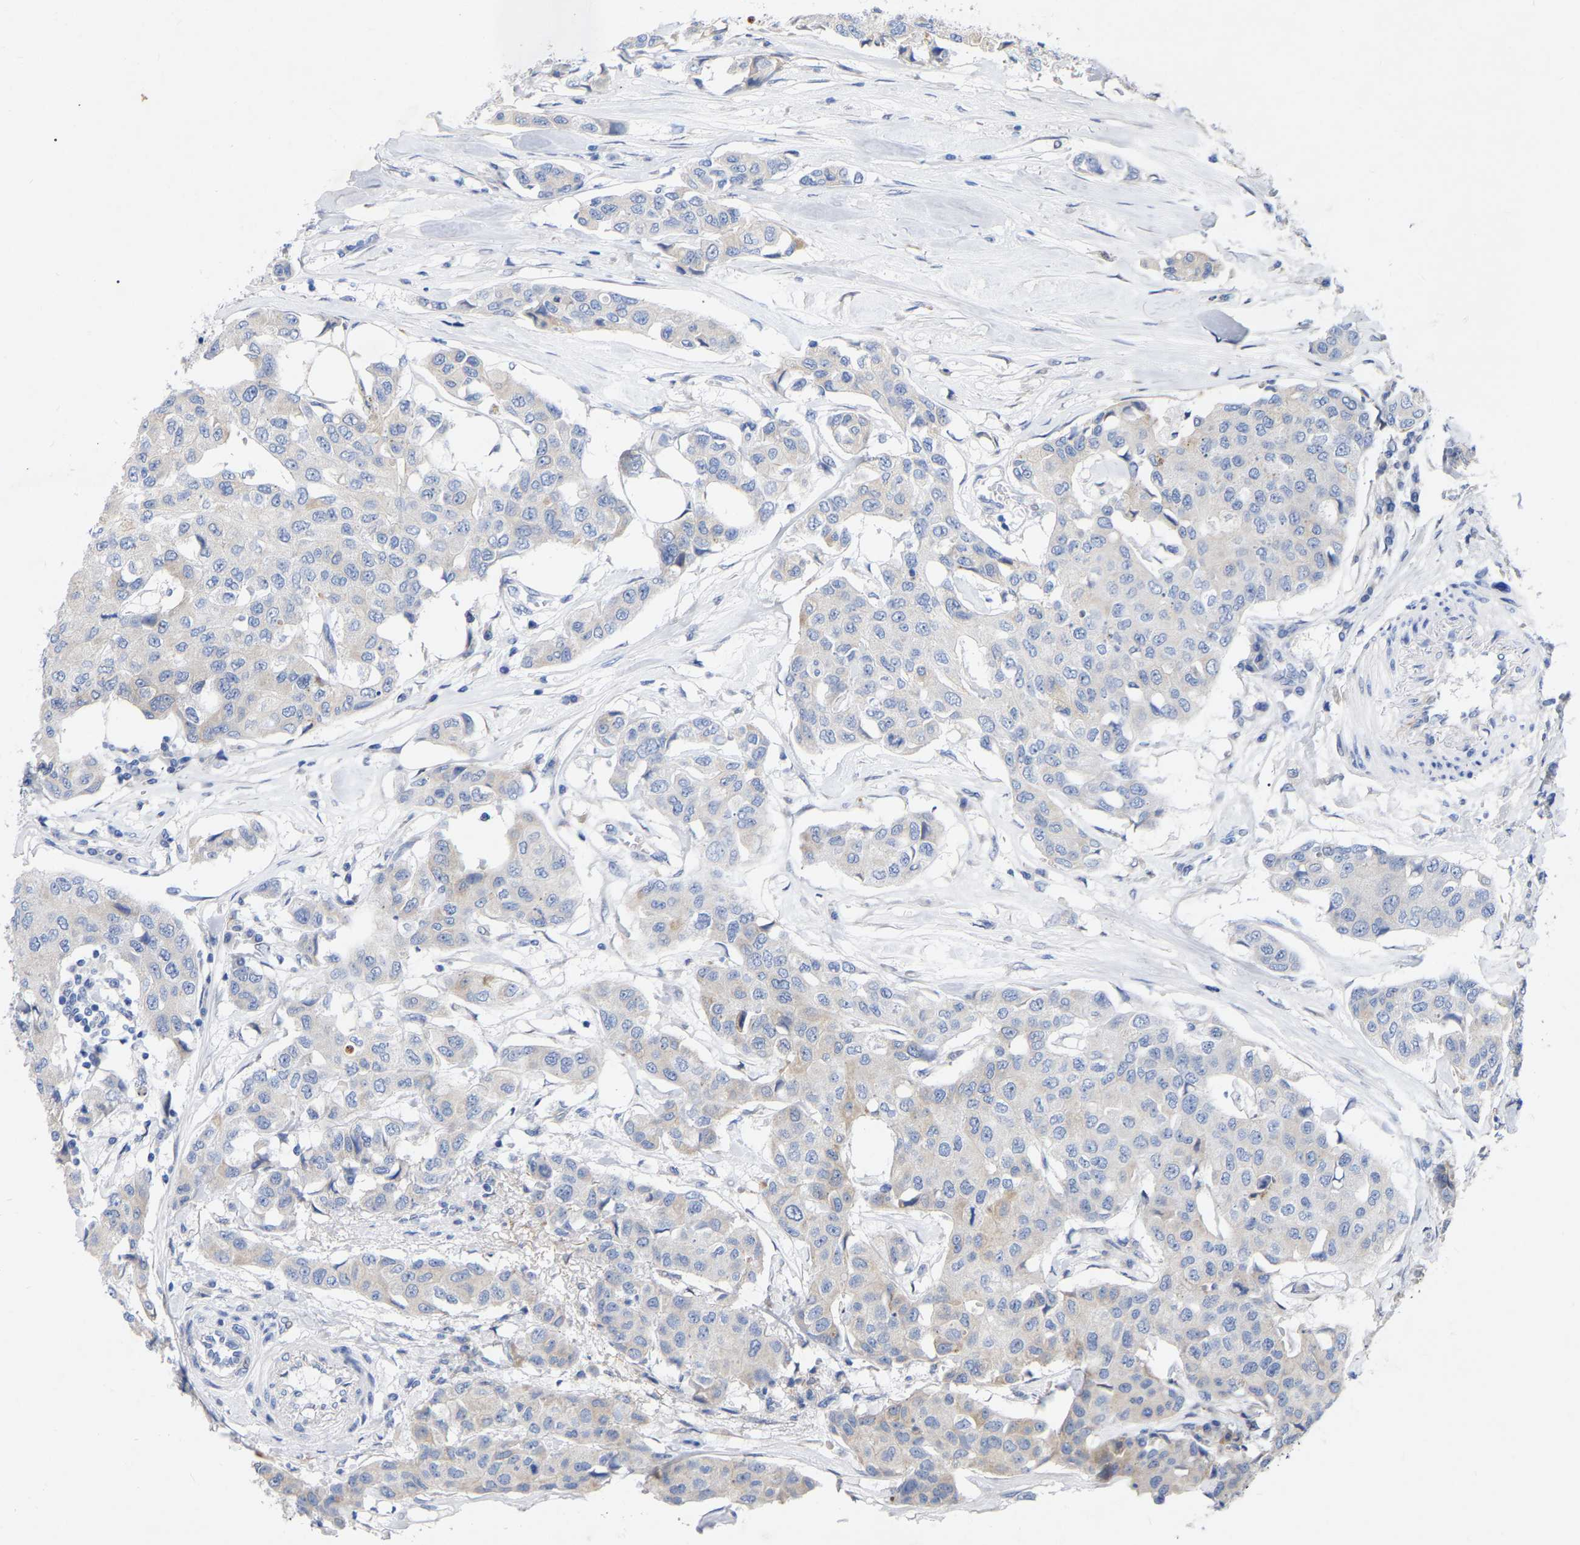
{"staining": {"intensity": "negative", "quantity": "none", "location": "none"}, "tissue": "breast cancer", "cell_type": "Tumor cells", "image_type": "cancer", "snomed": [{"axis": "morphology", "description": "Duct carcinoma"}, {"axis": "topography", "description": "Breast"}], "caption": "Immunohistochemistry (IHC) histopathology image of neoplastic tissue: human breast cancer (invasive ductal carcinoma) stained with DAB (3,3'-diaminobenzidine) reveals no significant protein positivity in tumor cells.", "gene": "STRIP2", "patient": {"sex": "female", "age": 80}}